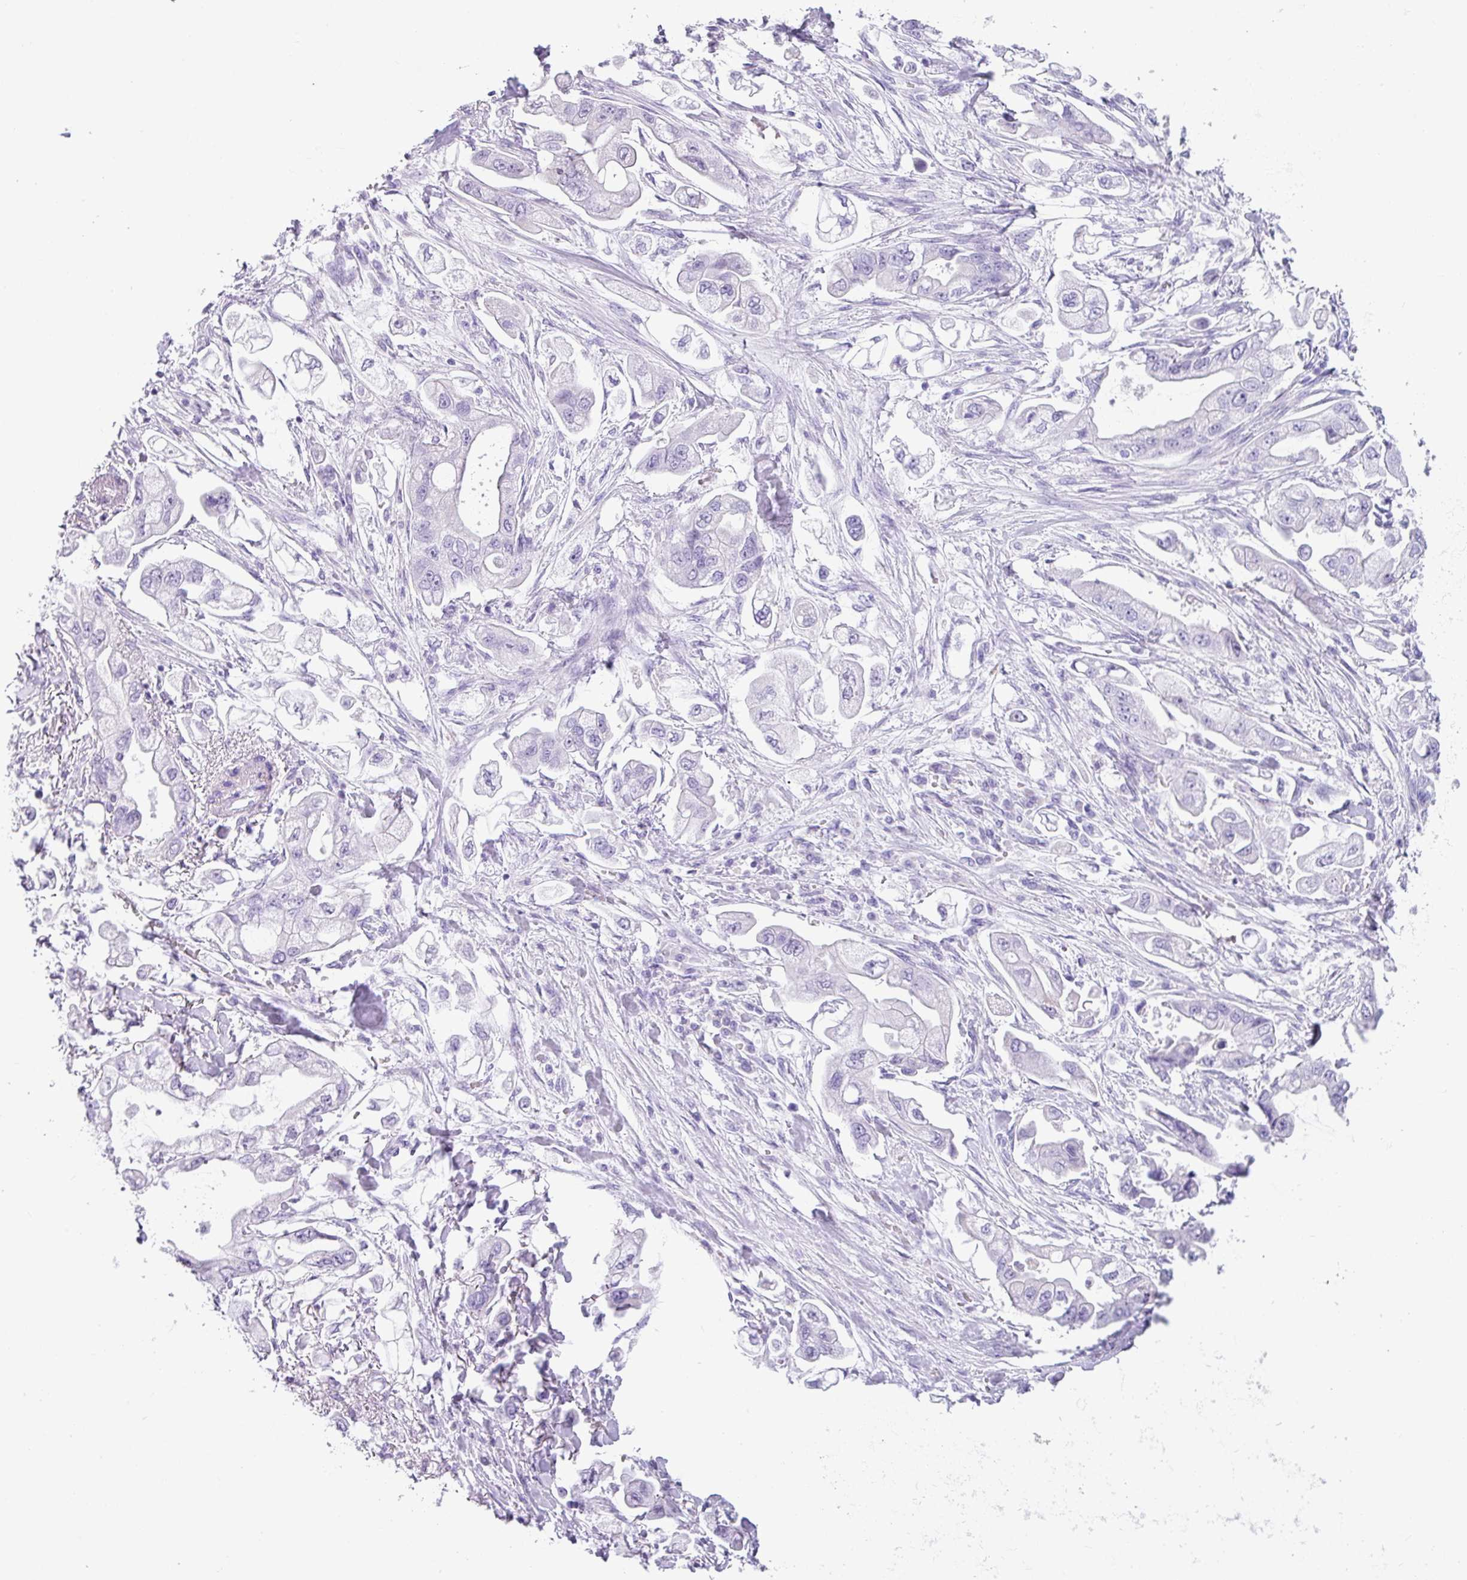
{"staining": {"intensity": "negative", "quantity": "none", "location": "none"}, "tissue": "stomach cancer", "cell_type": "Tumor cells", "image_type": "cancer", "snomed": [{"axis": "morphology", "description": "Adenocarcinoma, NOS"}, {"axis": "topography", "description": "Stomach"}], "caption": "Human adenocarcinoma (stomach) stained for a protein using immunohistochemistry (IHC) displays no expression in tumor cells.", "gene": "NCCRP1", "patient": {"sex": "male", "age": 62}}